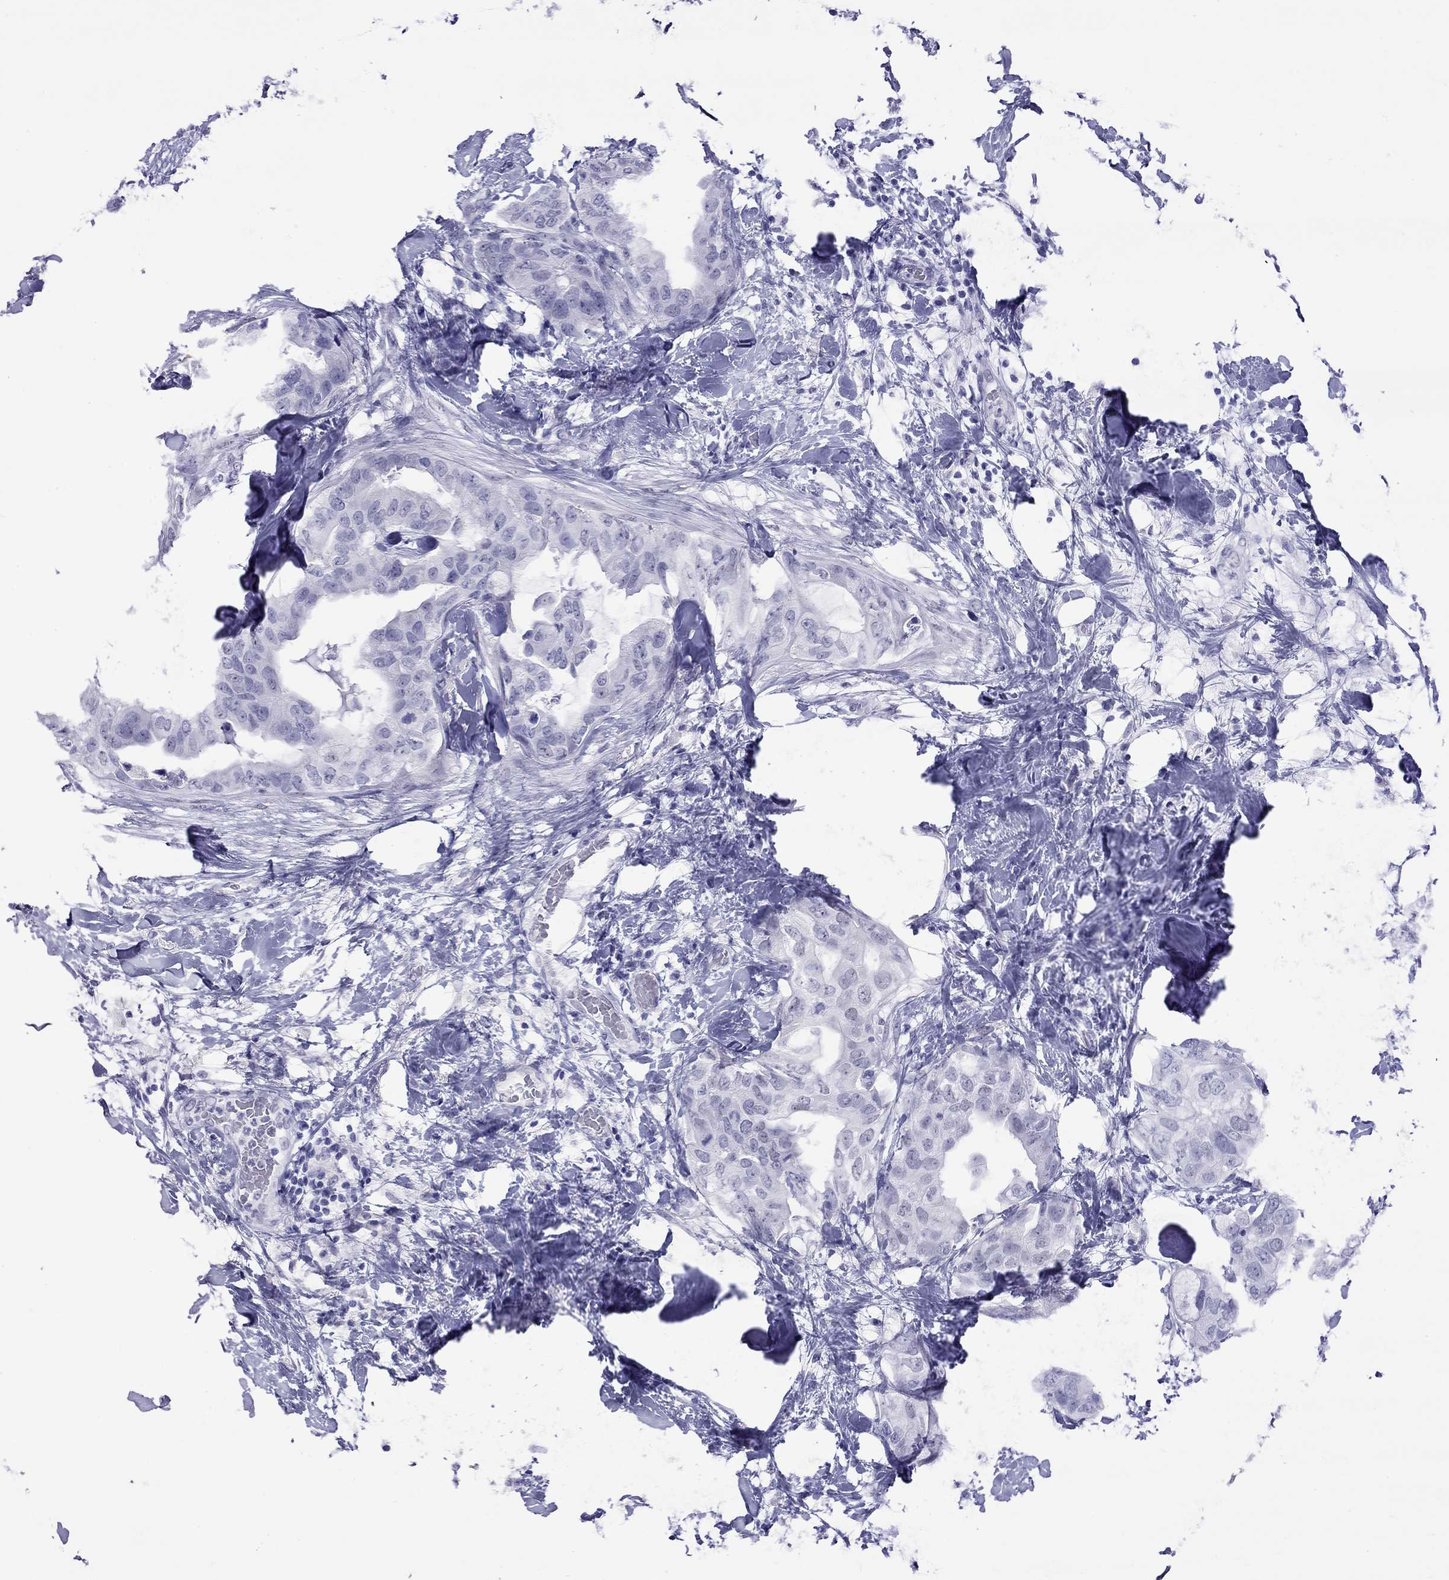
{"staining": {"intensity": "negative", "quantity": "none", "location": "none"}, "tissue": "breast cancer", "cell_type": "Tumor cells", "image_type": "cancer", "snomed": [{"axis": "morphology", "description": "Normal tissue, NOS"}, {"axis": "morphology", "description": "Duct carcinoma"}, {"axis": "topography", "description": "Breast"}], "caption": "The immunohistochemistry image has no significant expression in tumor cells of breast cancer (intraductal carcinoma) tissue.", "gene": "SLC30A8", "patient": {"sex": "female", "age": 40}}